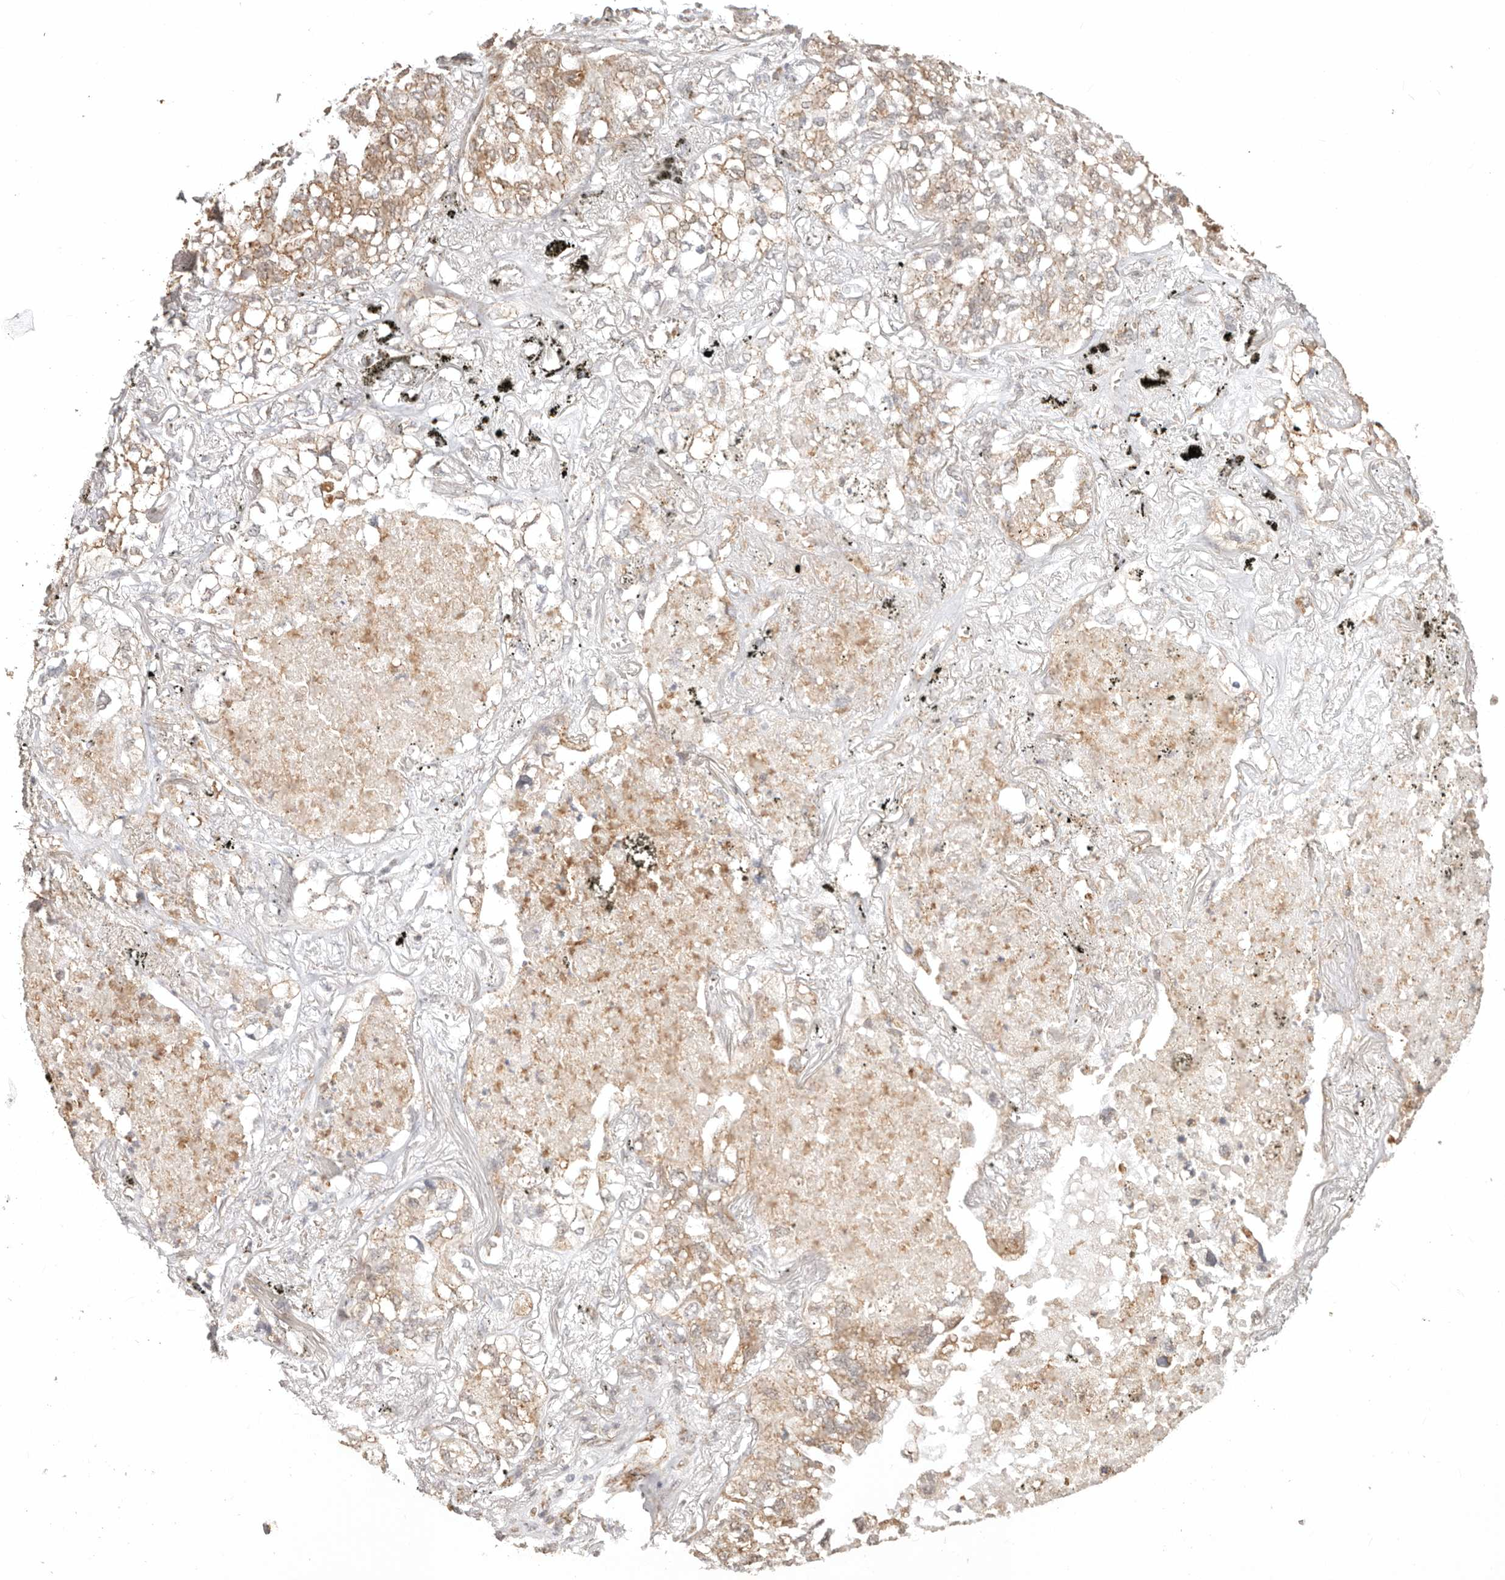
{"staining": {"intensity": "moderate", "quantity": ">75%", "location": "cytoplasmic/membranous"}, "tissue": "lung cancer", "cell_type": "Tumor cells", "image_type": "cancer", "snomed": [{"axis": "morphology", "description": "Adenocarcinoma, NOS"}, {"axis": "topography", "description": "Lung"}], "caption": "The photomicrograph displays immunohistochemical staining of lung cancer (adenocarcinoma). There is moderate cytoplasmic/membranous positivity is present in about >75% of tumor cells.", "gene": "NDUFB11", "patient": {"sex": "male", "age": 65}}